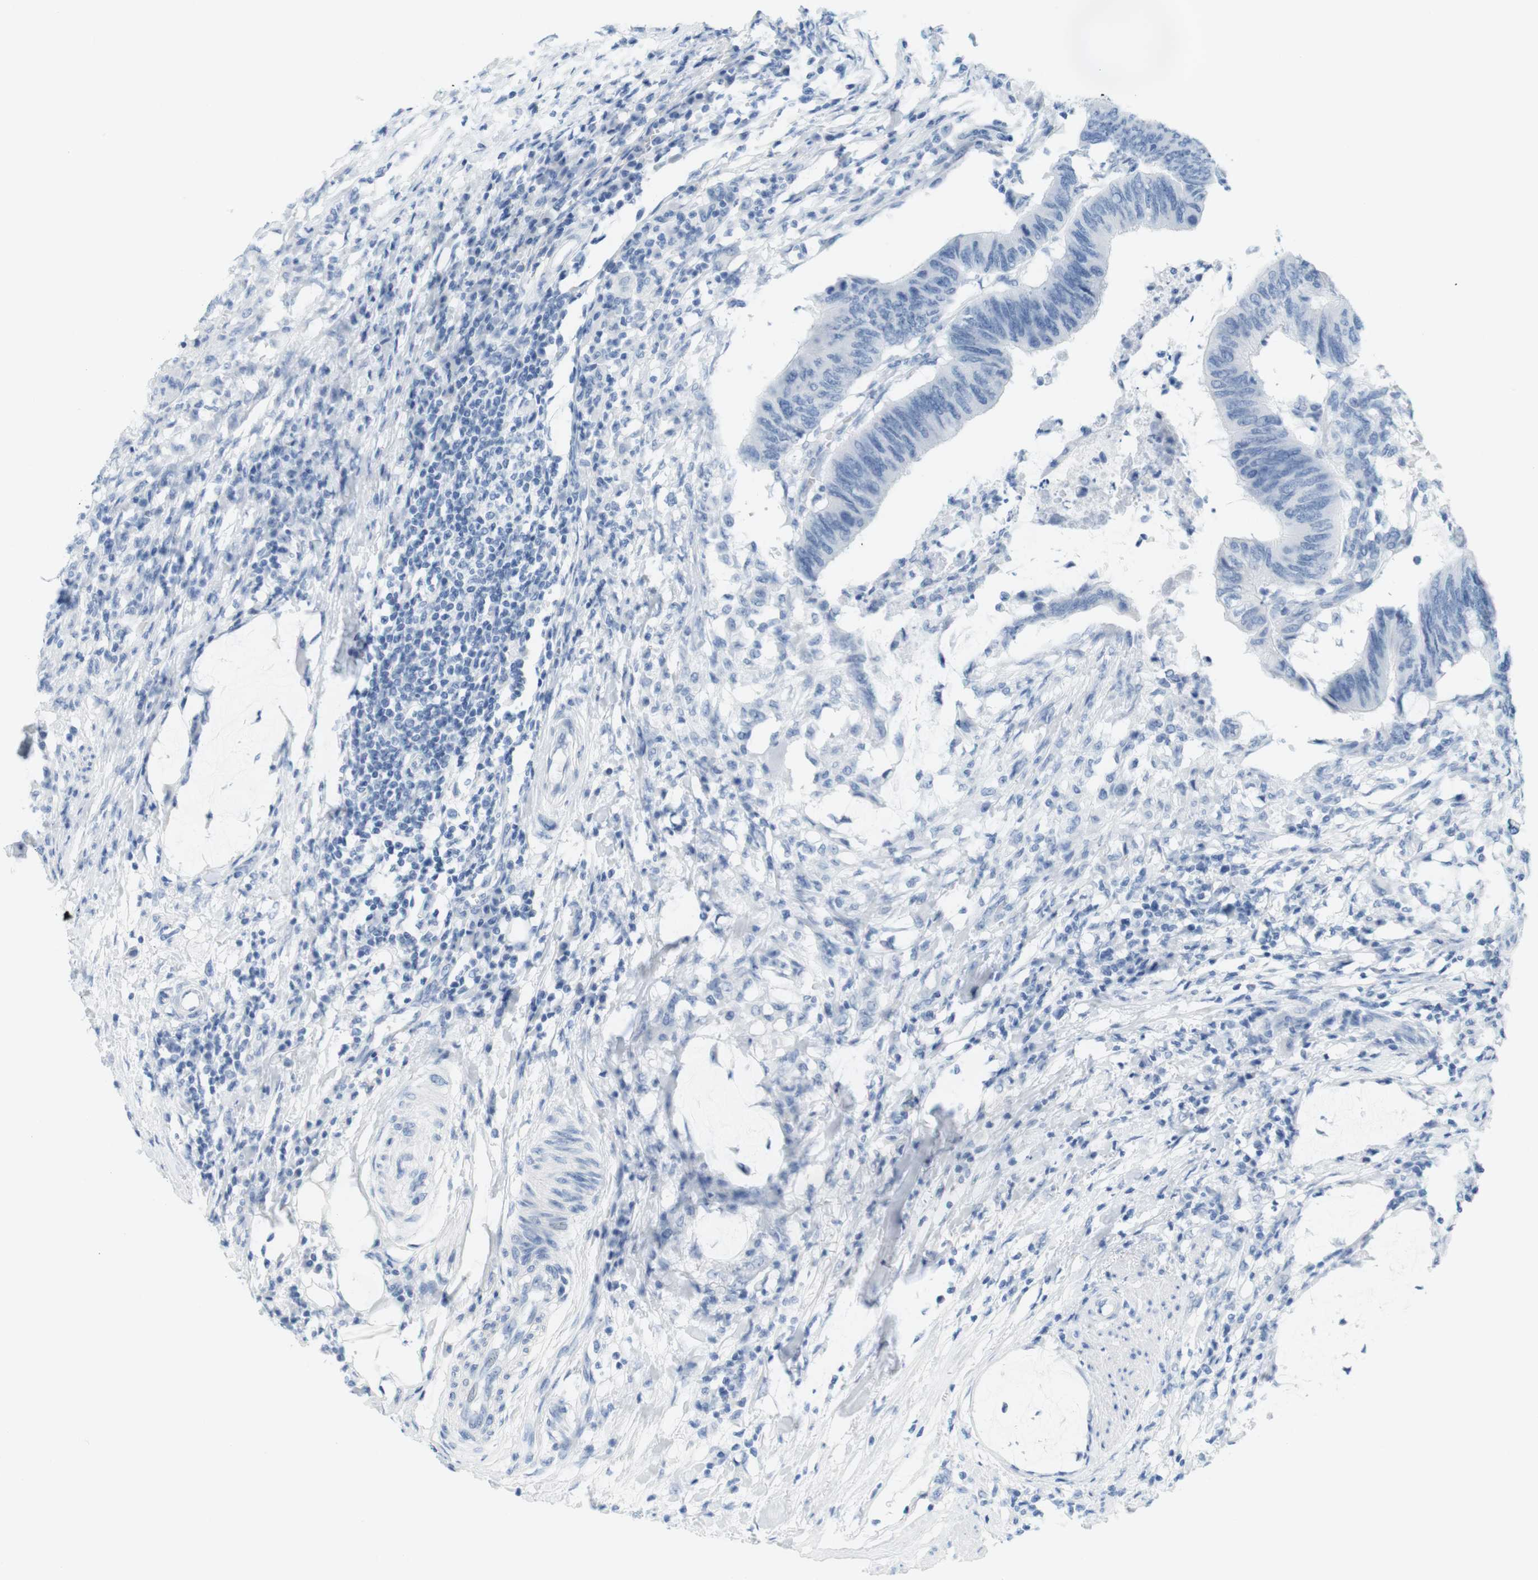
{"staining": {"intensity": "negative", "quantity": "none", "location": "none"}, "tissue": "colorectal cancer", "cell_type": "Tumor cells", "image_type": "cancer", "snomed": [{"axis": "morphology", "description": "Normal tissue, NOS"}, {"axis": "morphology", "description": "Adenocarcinoma, NOS"}, {"axis": "topography", "description": "Rectum"}, {"axis": "topography", "description": "Peripheral nerve tissue"}], "caption": "Immunohistochemical staining of colorectal cancer demonstrates no significant positivity in tumor cells.", "gene": "TNNT2", "patient": {"sex": "male", "age": 92}}